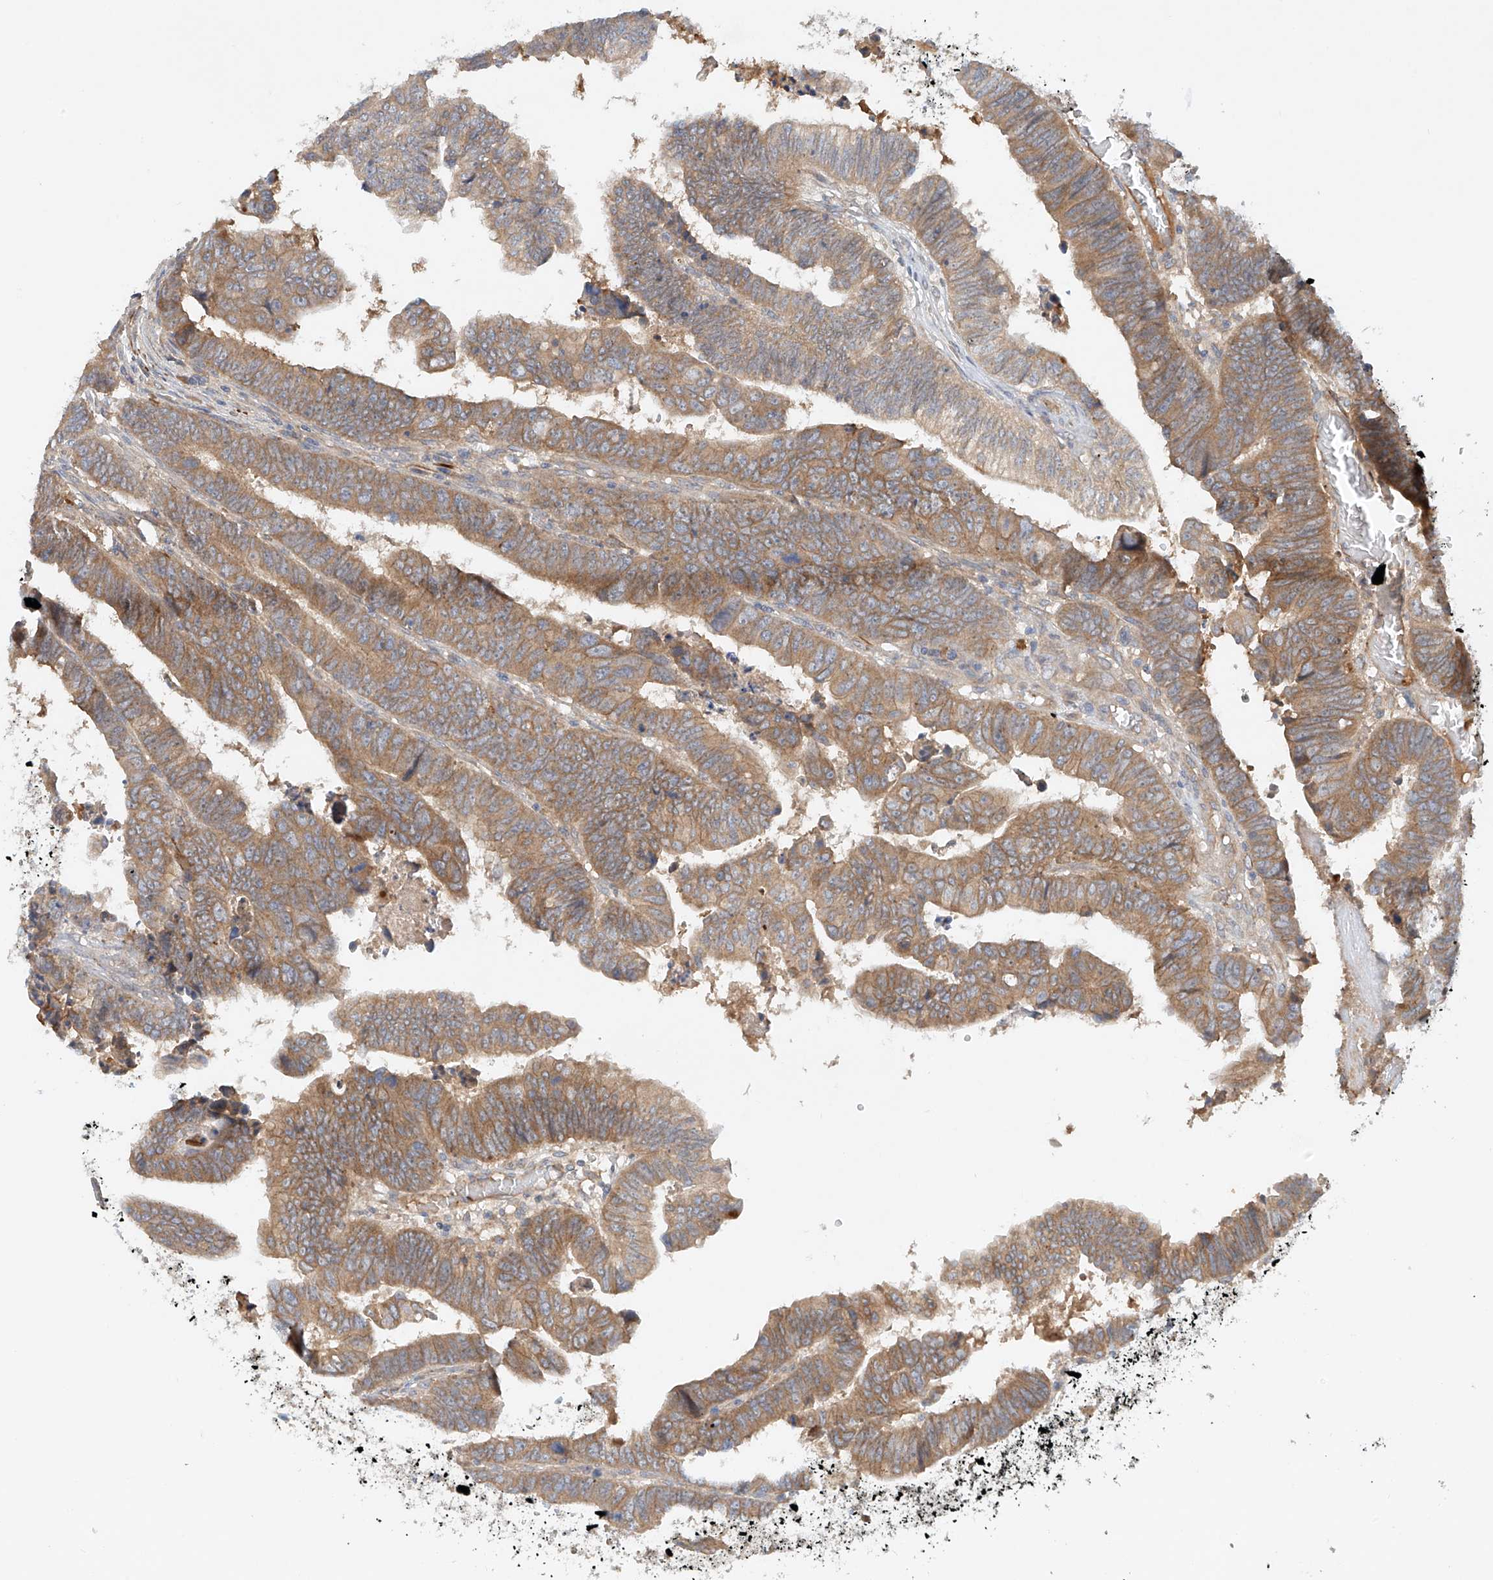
{"staining": {"intensity": "moderate", "quantity": ">75%", "location": "cytoplasmic/membranous"}, "tissue": "colorectal cancer", "cell_type": "Tumor cells", "image_type": "cancer", "snomed": [{"axis": "morphology", "description": "Normal tissue, NOS"}, {"axis": "morphology", "description": "Adenocarcinoma, NOS"}, {"axis": "topography", "description": "Rectum"}], "caption": "The immunohistochemical stain labels moderate cytoplasmic/membranous expression in tumor cells of colorectal cancer (adenocarcinoma) tissue.", "gene": "LYRM9", "patient": {"sex": "female", "age": 65}}